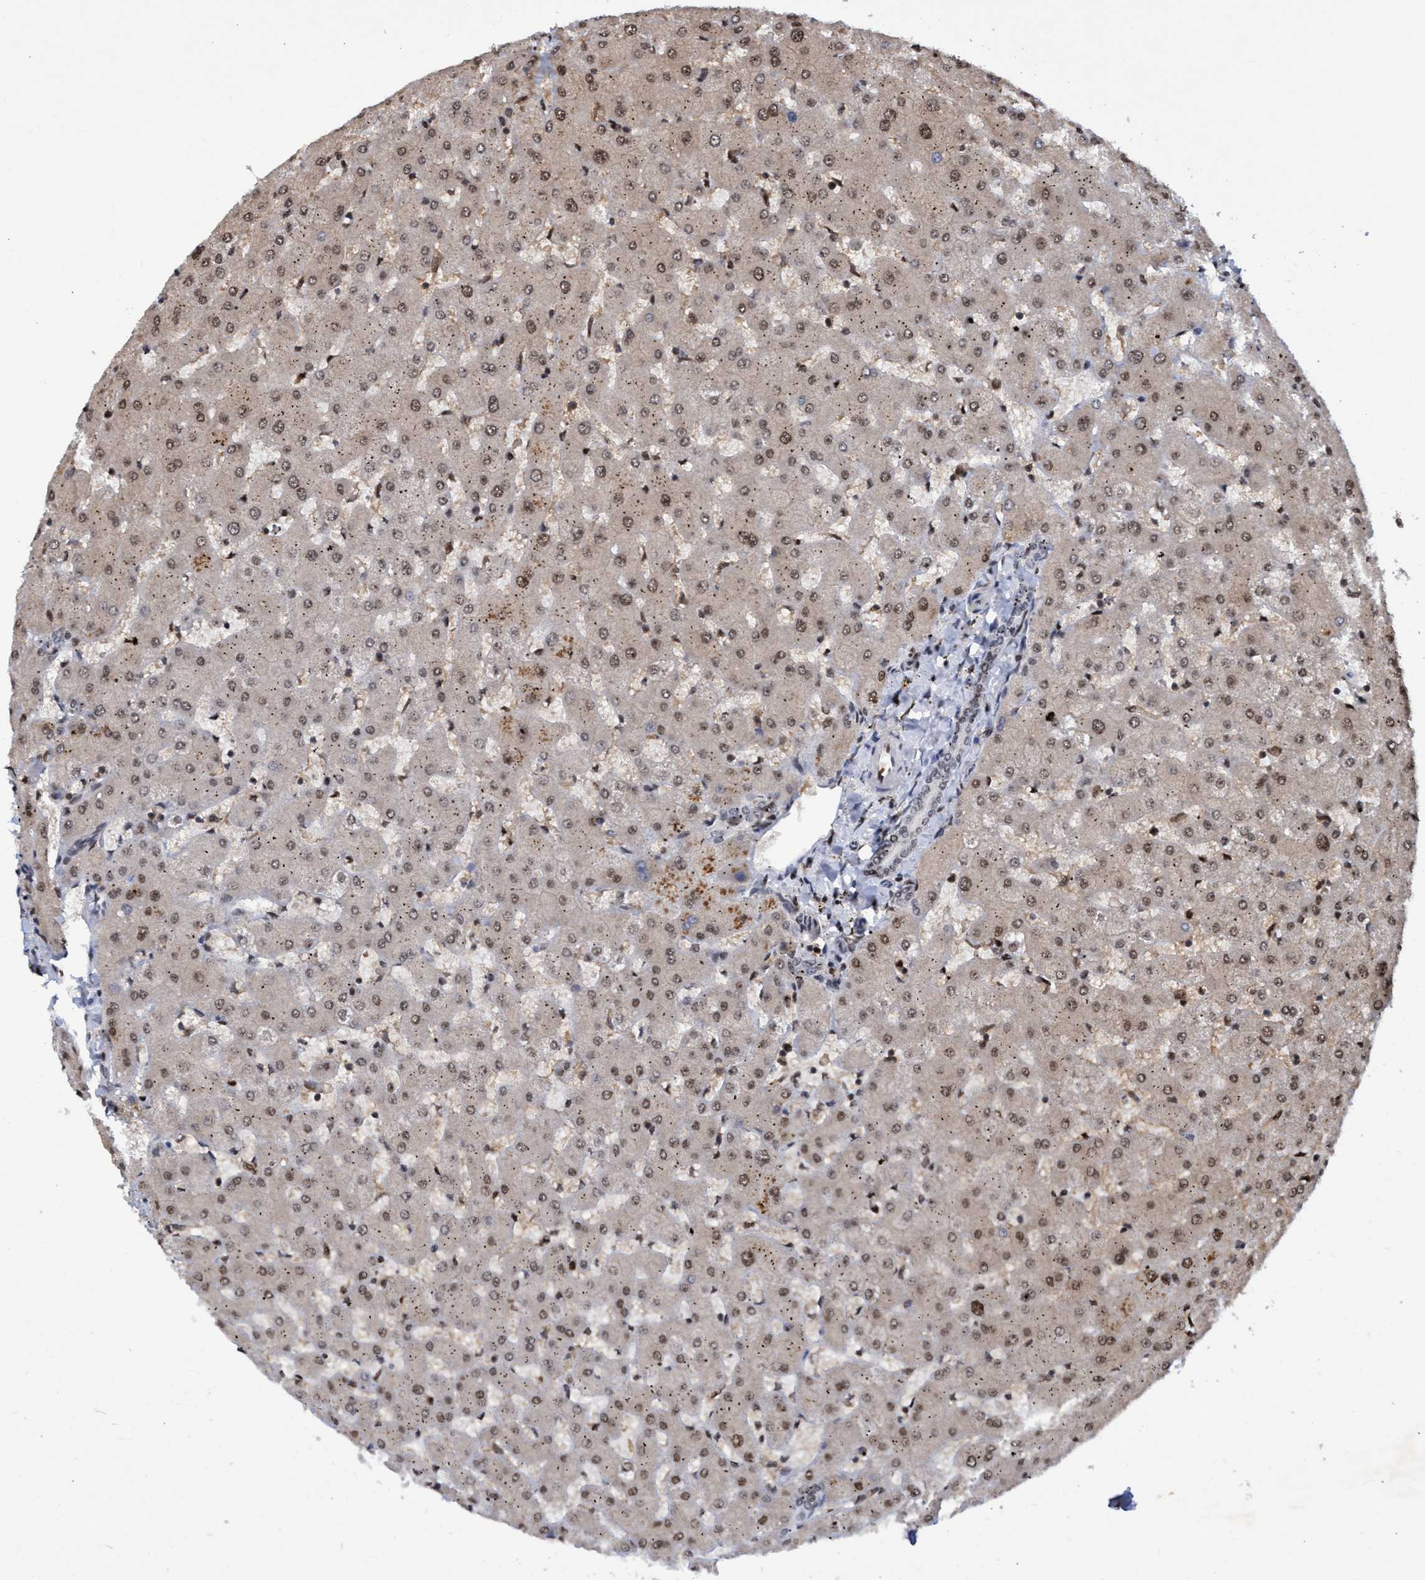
{"staining": {"intensity": "negative", "quantity": "none", "location": "none"}, "tissue": "liver", "cell_type": "Cholangiocytes", "image_type": "normal", "snomed": [{"axis": "morphology", "description": "Normal tissue, NOS"}, {"axis": "topography", "description": "Liver"}], "caption": "A micrograph of liver stained for a protein displays no brown staining in cholangiocytes. (Immunohistochemistry, brightfield microscopy, high magnification).", "gene": "GTF2F1", "patient": {"sex": "female", "age": 63}}